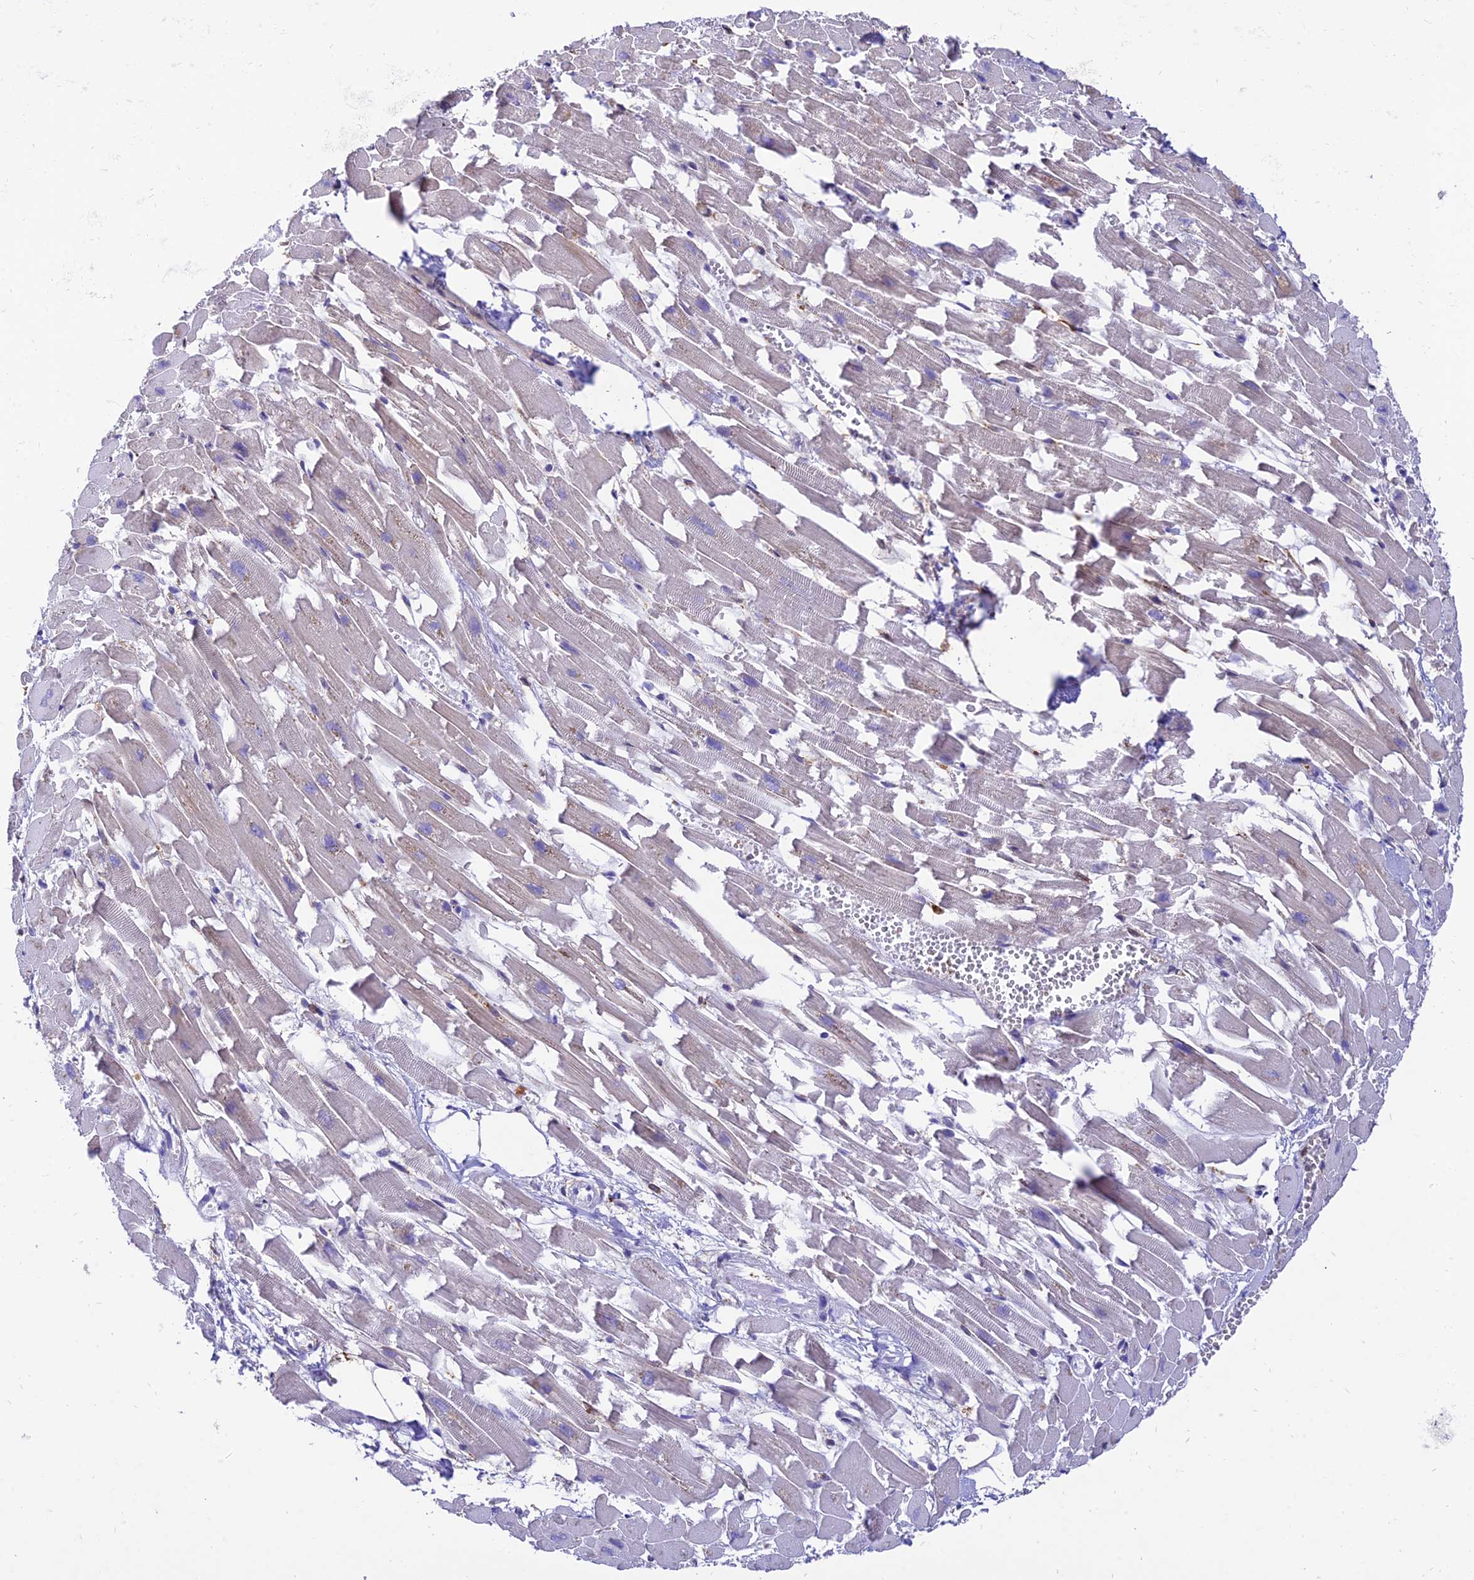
{"staining": {"intensity": "moderate", "quantity": "<25%", "location": "cytoplasmic/membranous"}, "tissue": "heart muscle", "cell_type": "Cardiomyocytes", "image_type": "normal", "snomed": [{"axis": "morphology", "description": "Normal tissue, NOS"}, {"axis": "topography", "description": "Heart"}], "caption": "Immunohistochemistry of unremarkable human heart muscle reveals low levels of moderate cytoplasmic/membranous positivity in approximately <25% of cardiomyocytes. (brown staining indicates protein expression, while blue staining denotes nuclei).", "gene": "SREK1IP1", "patient": {"sex": "female", "age": 64}}